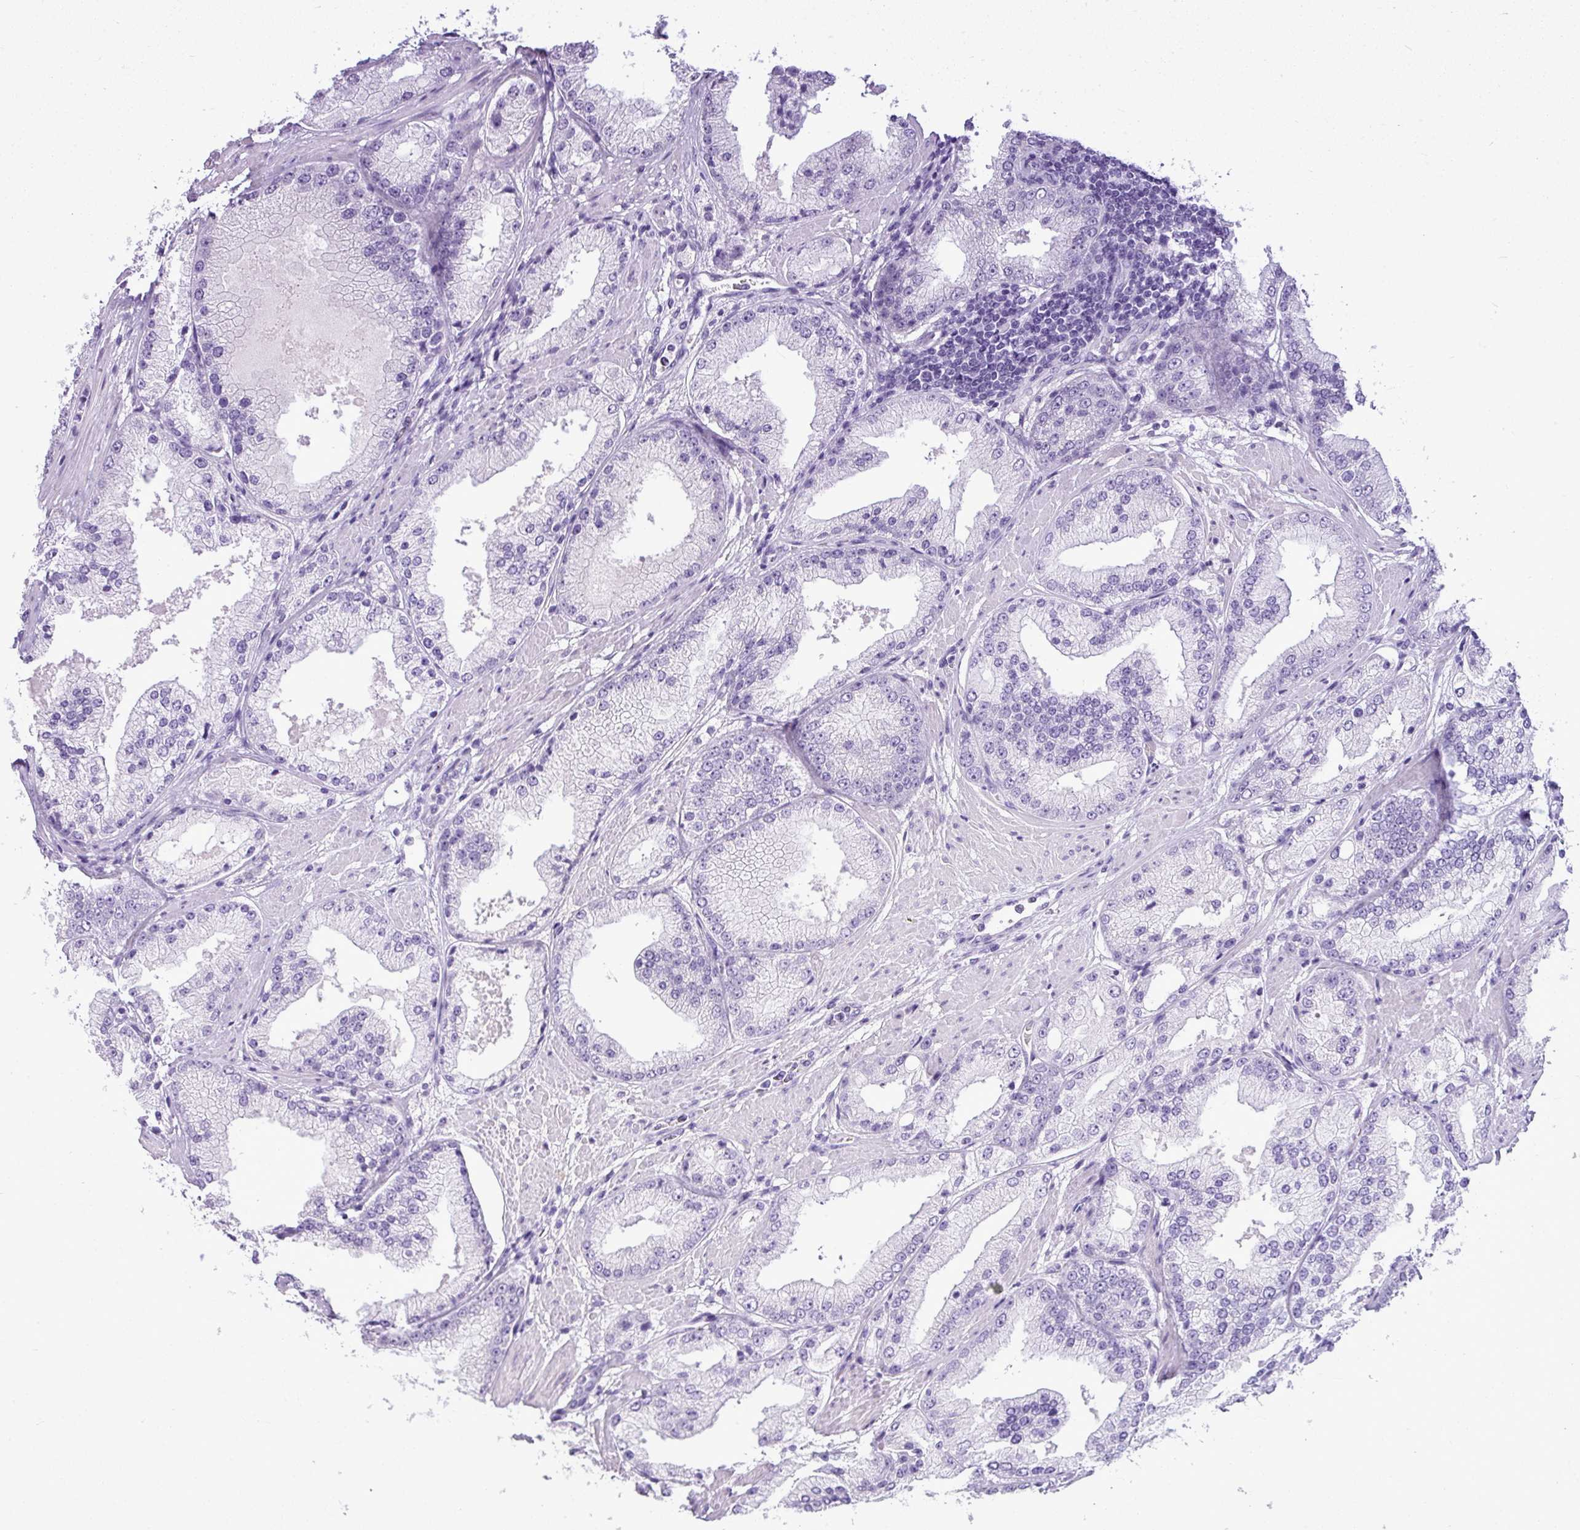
{"staining": {"intensity": "negative", "quantity": "none", "location": "none"}, "tissue": "prostate cancer", "cell_type": "Tumor cells", "image_type": "cancer", "snomed": [{"axis": "morphology", "description": "Adenocarcinoma, Low grade"}, {"axis": "topography", "description": "Prostate"}], "caption": "High power microscopy photomicrograph of an immunohistochemistry micrograph of adenocarcinoma (low-grade) (prostate), revealing no significant staining in tumor cells.", "gene": "IL17A", "patient": {"sex": "male", "age": 67}}